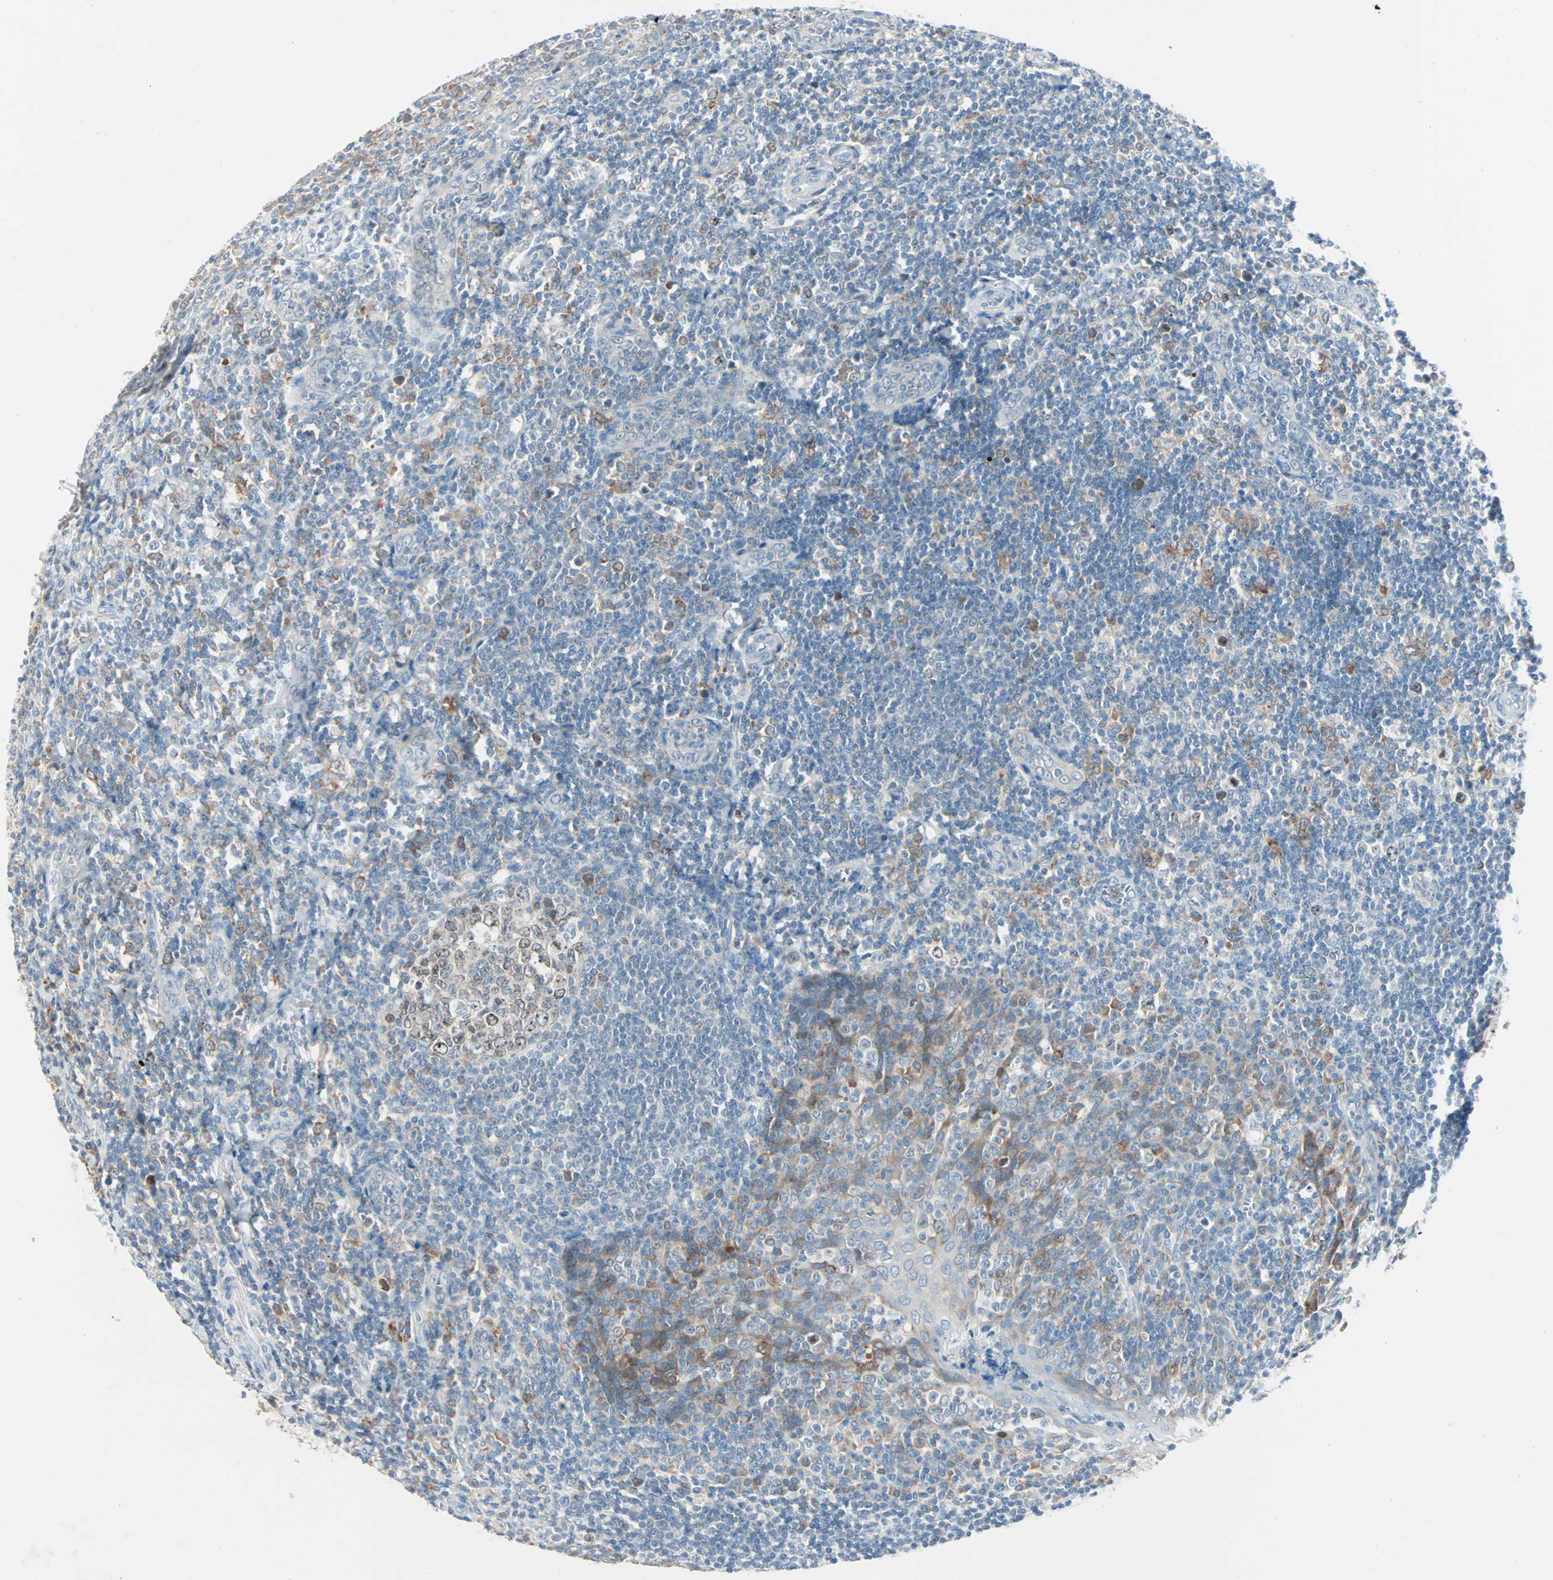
{"staining": {"intensity": "weak", "quantity": "<25%", "location": "cytoplasmic/membranous"}, "tissue": "tonsil", "cell_type": "Germinal center cells", "image_type": "normal", "snomed": [{"axis": "morphology", "description": "Normal tissue, NOS"}, {"axis": "topography", "description": "Tonsil"}], "caption": "Immunohistochemical staining of benign tonsil shows no significant expression in germinal center cells. (Stains: DAB immunohistochemistry with hematoxylin counter stain, Microscopy: brightfield microscopy at high magnification).", "gene": "SMIM8", "patient": {"sex": "male", "age": 20}}